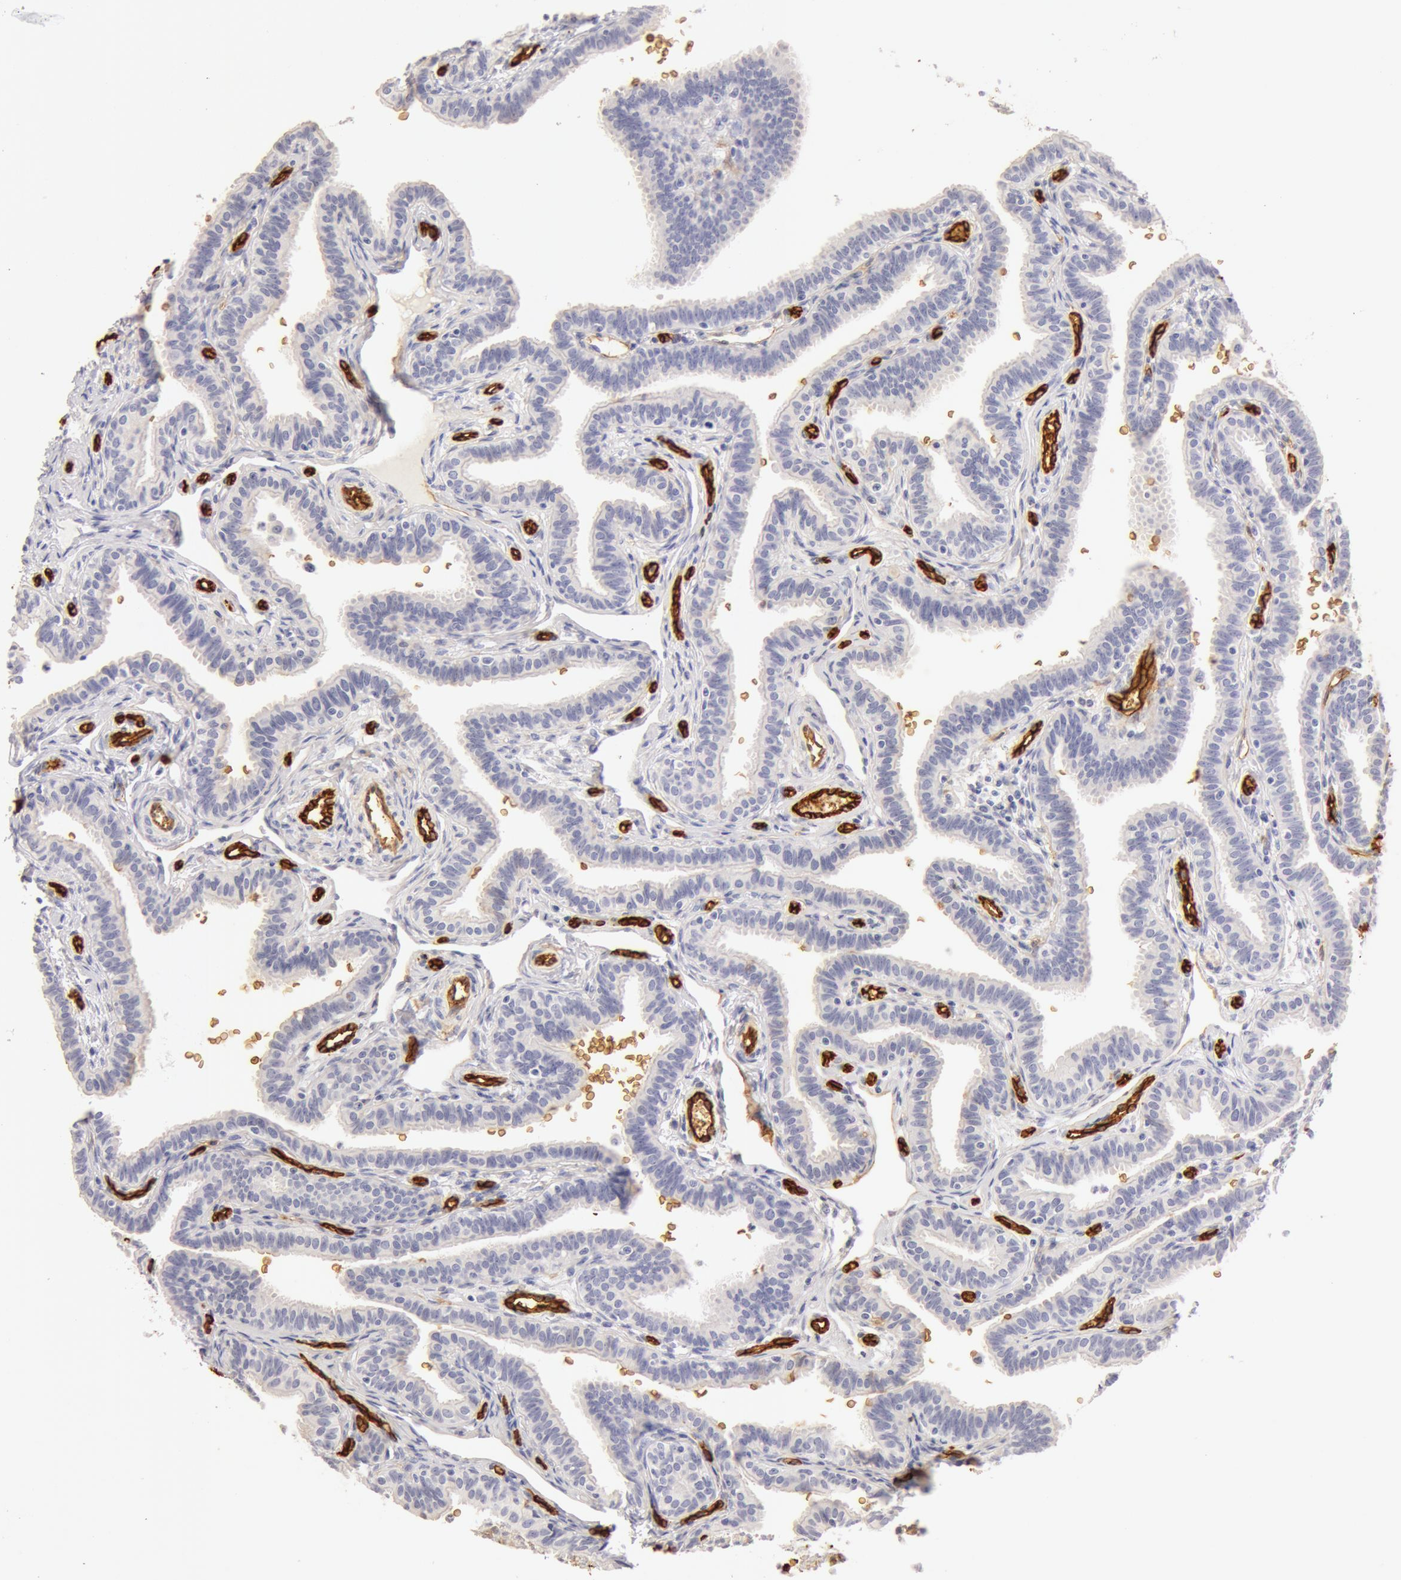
{"staining": {"intensity": "negative", "quantity": "none", "location": "none"}, "tissue": "fallopian tube", "cell_type": "Glandular cells", "image_type": "normal", "snomed": [{"axis": "morphology", "description": "Normal tissue, NOS"}, {"axis": "topography", "description": "Fallopian tube"}], "caption": "A photomicrograph of fallopian tube stained for a protein shows no brown staining in glandular cells.", "gene": "AQP1", "patient": {"sex": "female", "age": 32}}